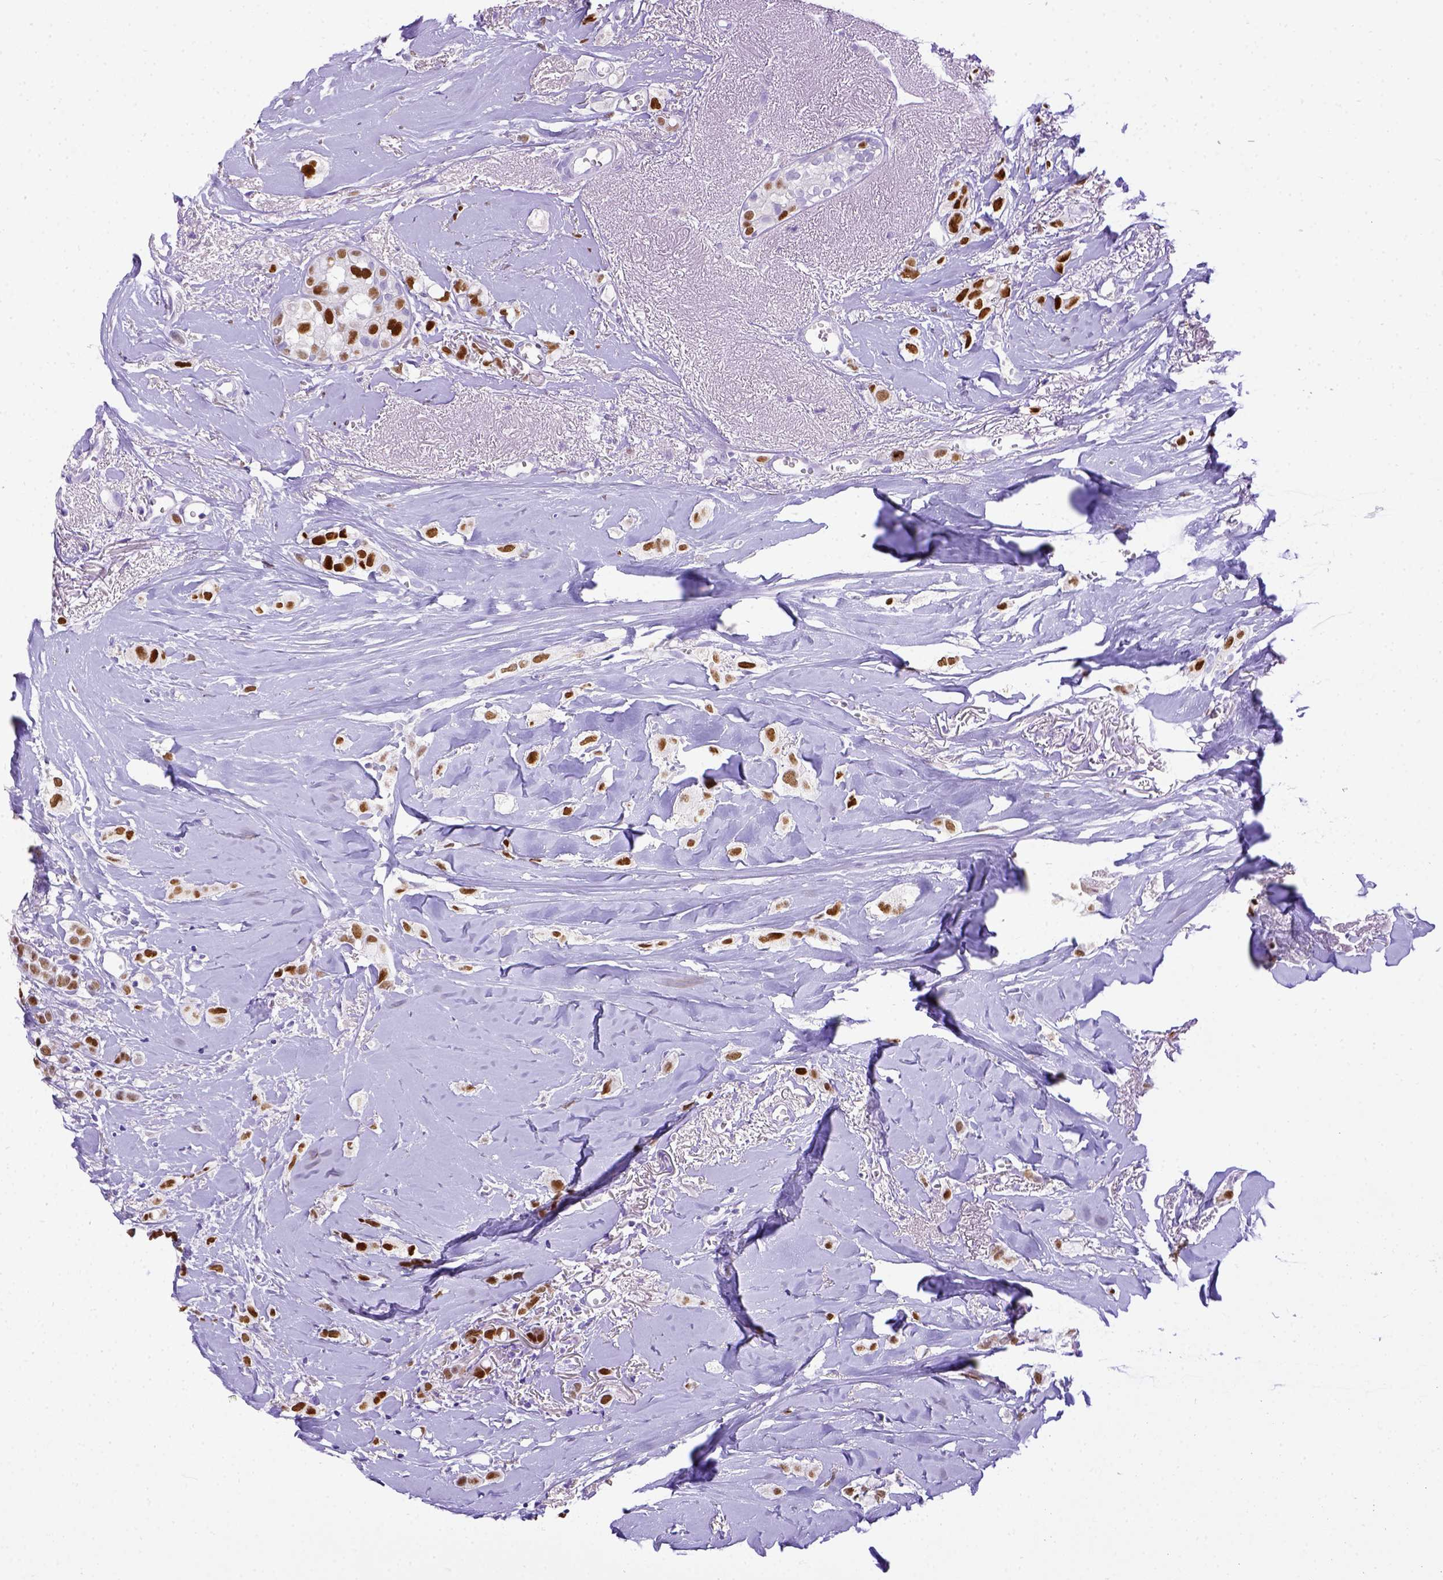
{"staining": {"intensity": "moderate", "quantity": "25%-75%", "location": "nuclear"}, "tissue": "breast cancer", "cell_type": "Tumor cells", "image_type": "cancer", "snomed": [{"axis": "morphology", "description": "Duct carcinoma"}, {"axis": "topography", "description": "Breast"}], "caption": "A brown stain shows moderate nuclear expression of a protein in breast invasive ductal carcinoma tumor cells.", "gene": "ESR1", "patient": {"sex": "female", "age": 85}}